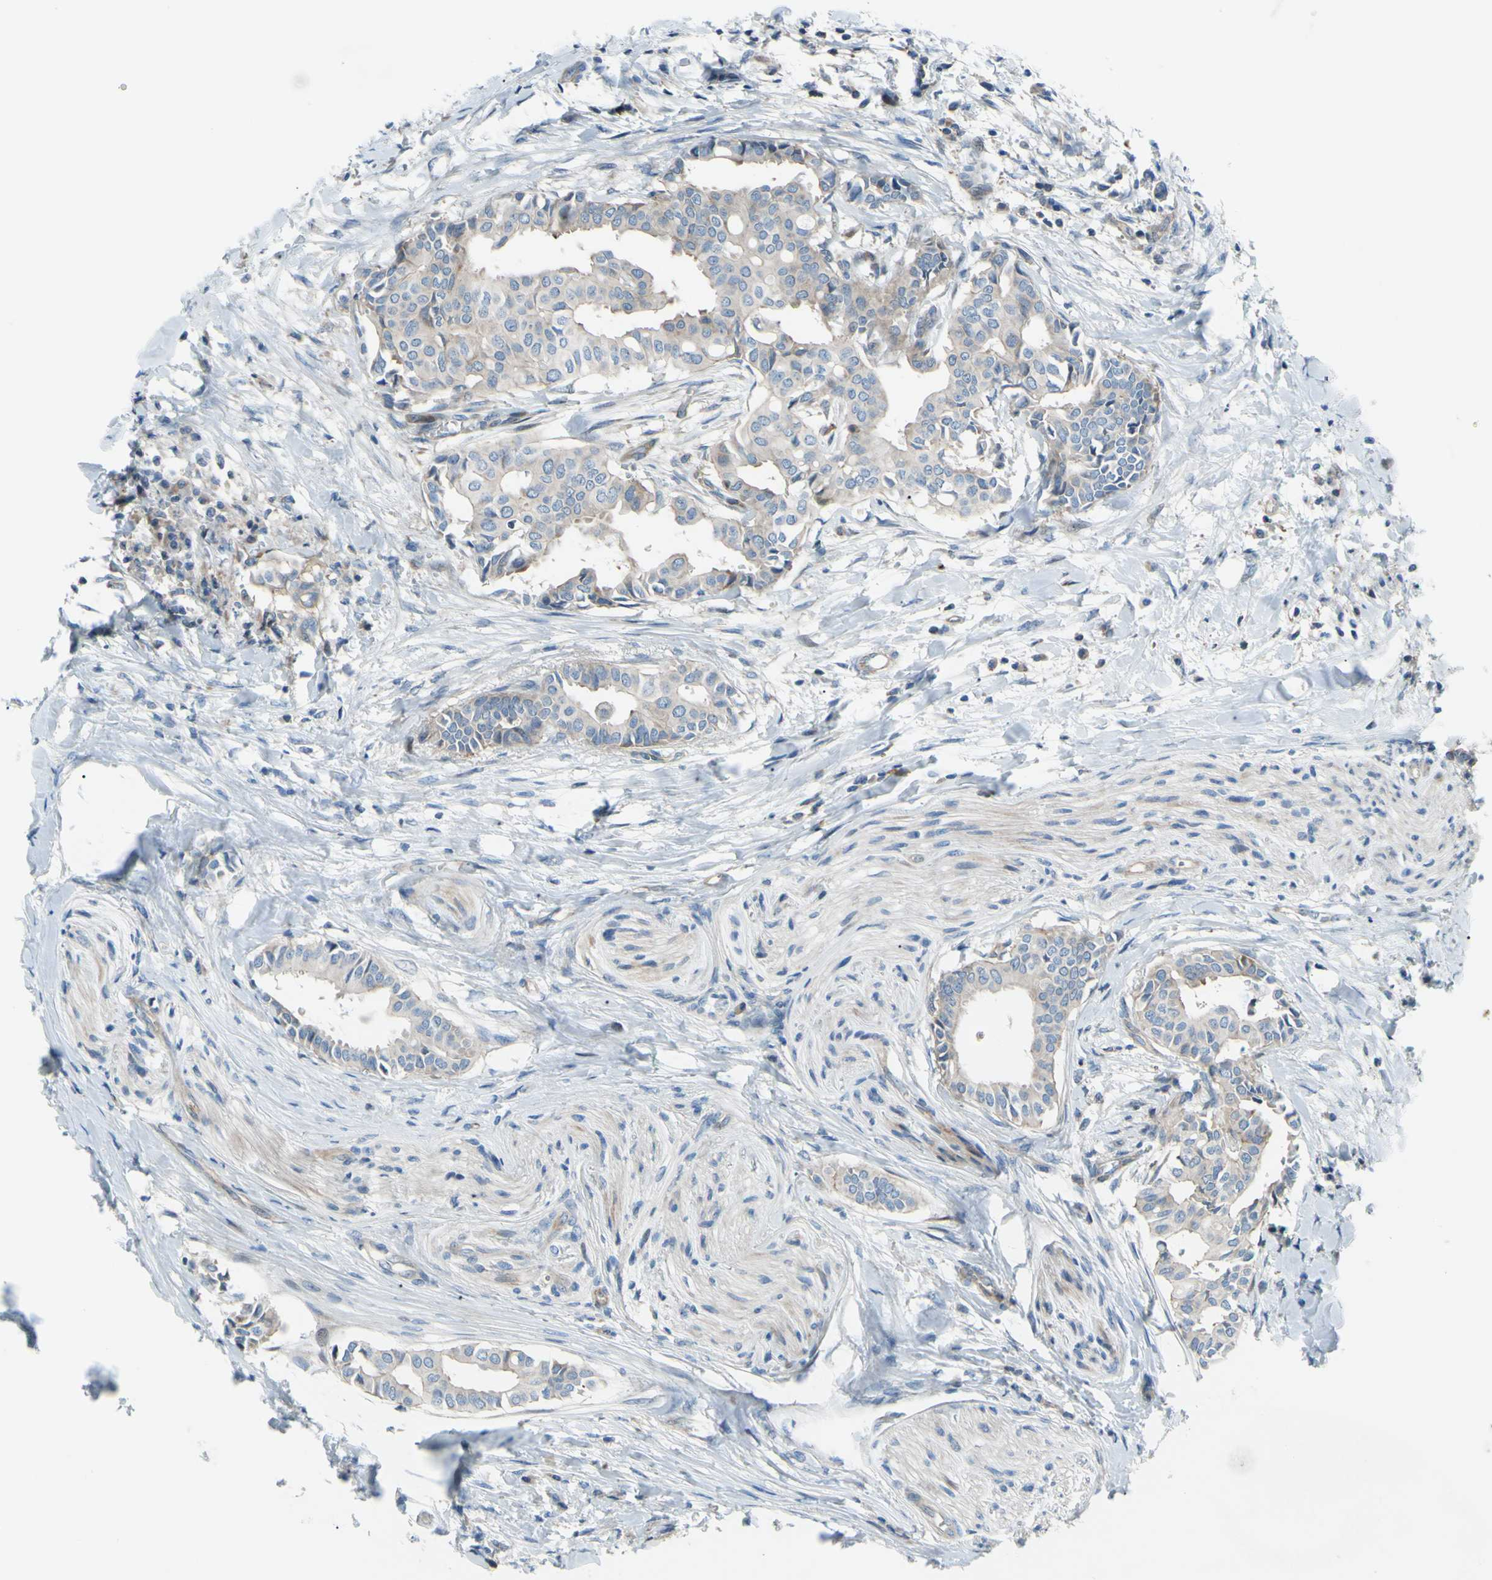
{"staining": {"intensity": "negative", "quantity": "none", "location": "none"}, "tissue": "head and neck cancer", "cell_type": "Tumor cells", "image_type": "cancer", "snomed": [{"axis": "morphology", "description": "Adenocarcinoma, NOS"}, {"axis": "topography", "description": "Salivary gland"}, {"axis": "topography", "description": "Head-Neck"}], "caption": "Adenocarcinoma (head and neck) was stained to show a protein in brown. There is no significant positivity in tumor cells.", "gene": "PAK2", "patient": {"sex": "female", "age": 59}}